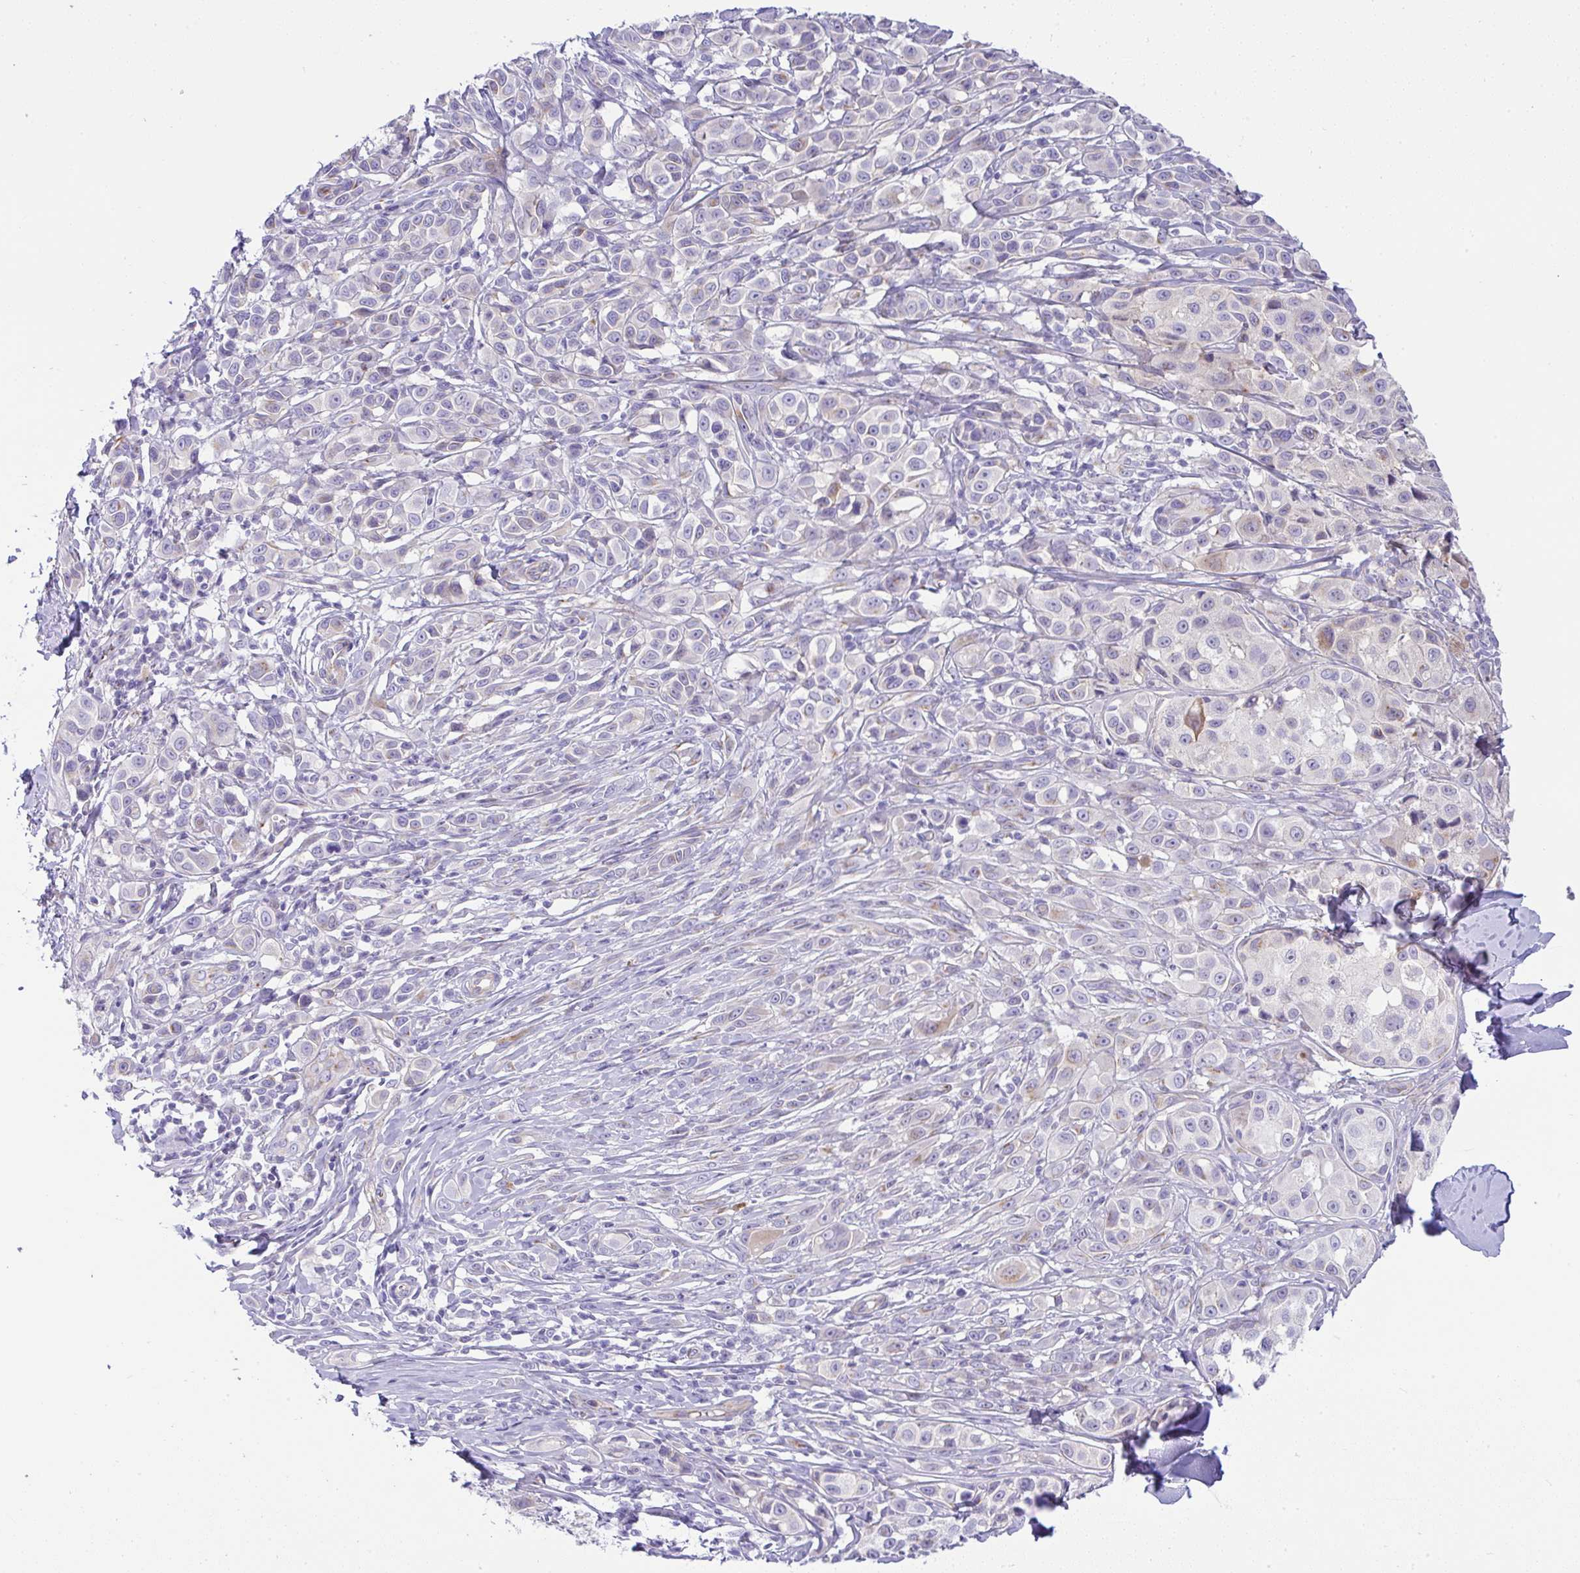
{"staining": {"intensity": "negative", "quantity": "none", "location": "none"}, "tissue": "melanoma", "cell_type": "Tumor cells", "image_type": "cancer", "snomed": [{"axis": "morphology", "description": "Malignant melanoma, NOS"}, {"axis": "topography", "description": "Skin"}], "caption": "A micrograph of human melanoma is negative for staining in tumor cells.", "gene": "FAM177A1", "patient": {"sex": "male", "age": 39}}